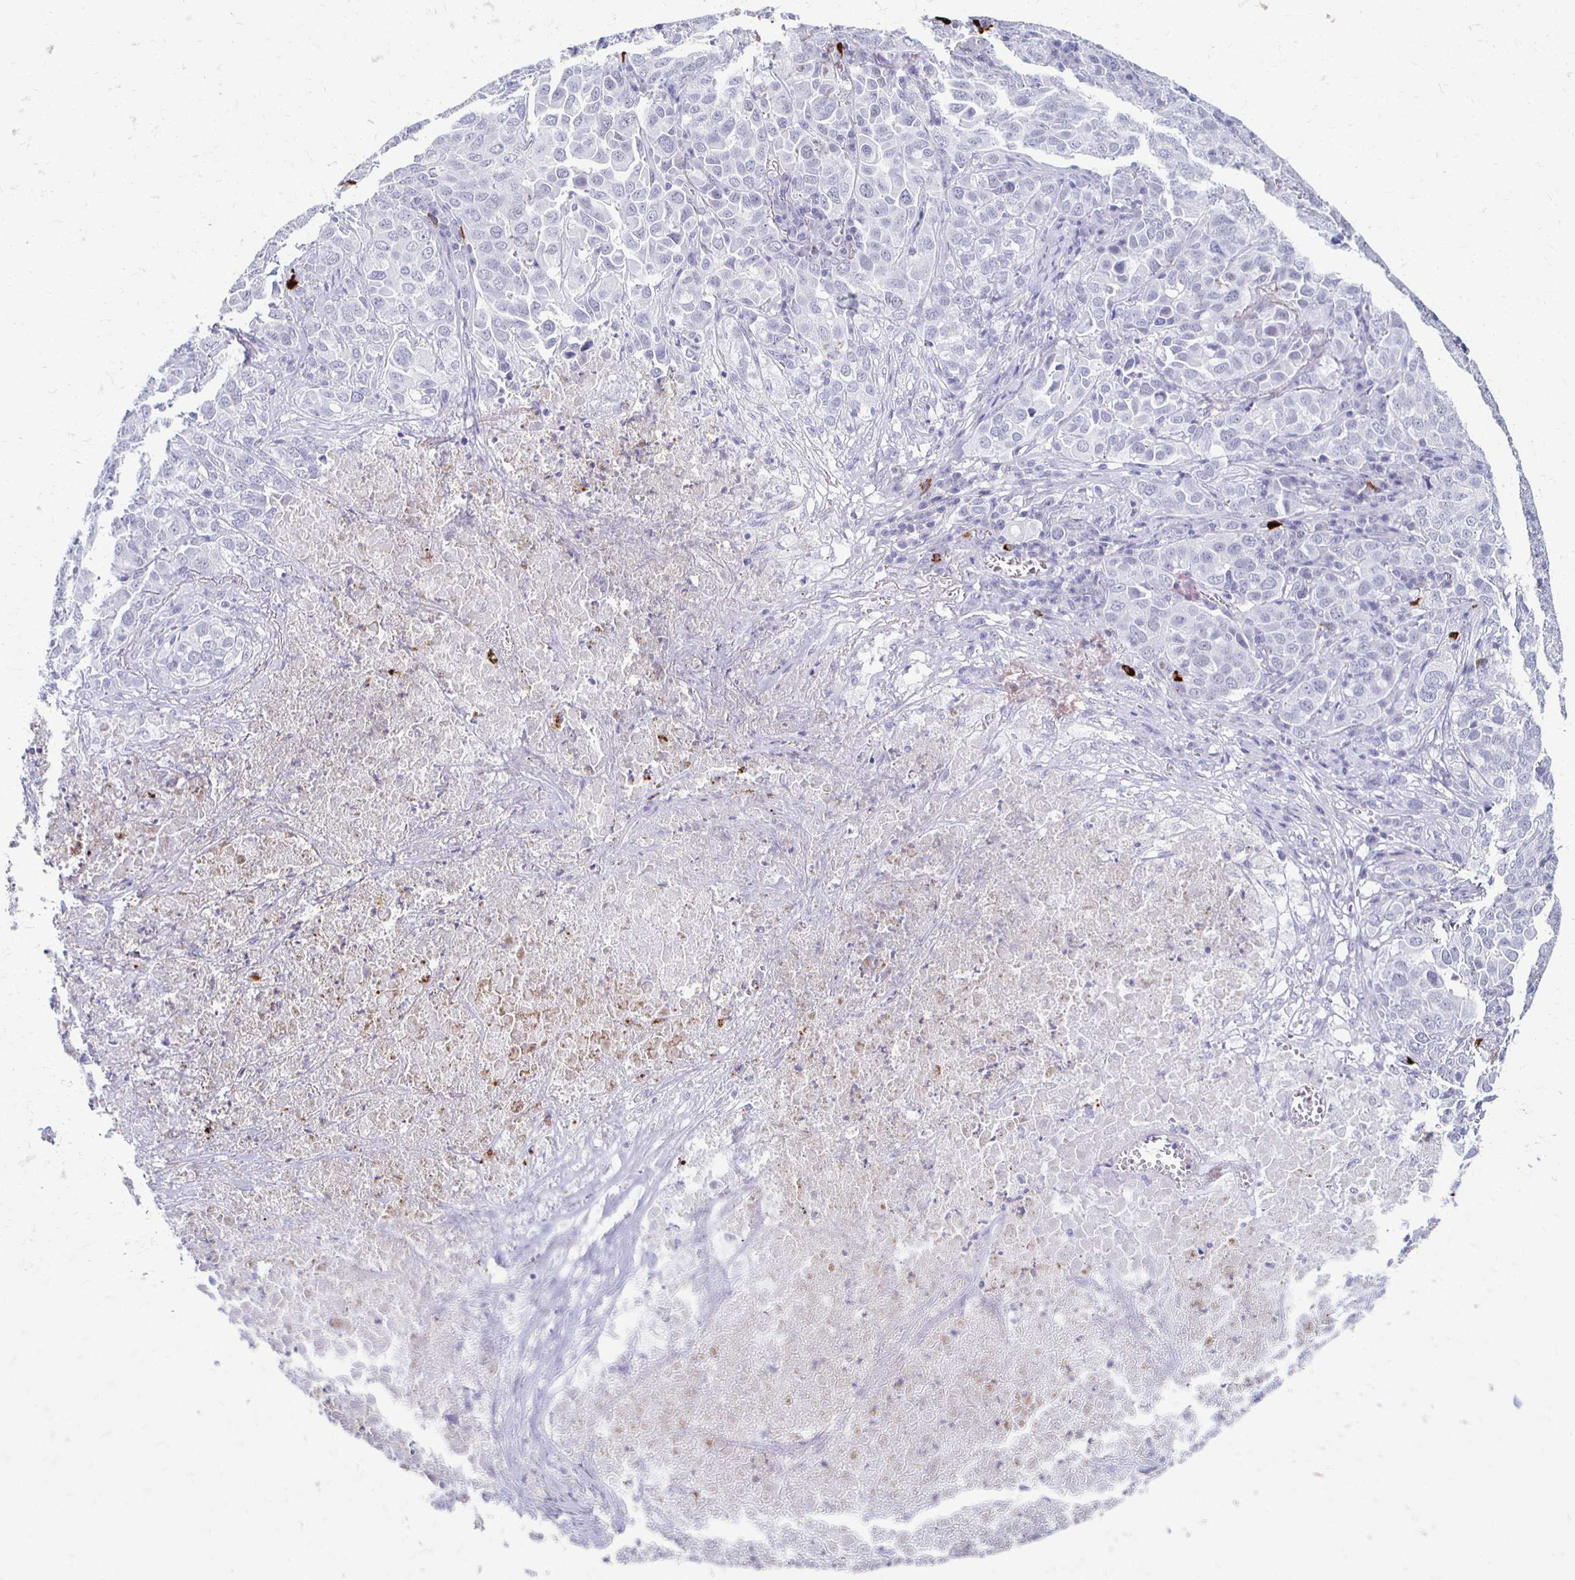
{"staining": {"intensity": "negative", "quantity": "none", "location": "none"}, "tissue": "lung cancer", "cell_type": "Tumor cells", "image_type": "cancer", "snomed": [{"axis": "morphology", "description": "Adenocarcinoma, NOS"}, {"axis": "morphology", "description": "Adenocarcinoma, metastatic, NOS"}, {"axis": "topography", "description": "Lymph node"}, {"axis": "topography", "description": "Lung"}], "caption": "IHC image of neoplastic tissue: lung adenocarcinoma stained with DAB displays no significant protein expression in tumor cells. (Brightfield microscopy of DAB (3,3'-diaminobenzidine) immunohistochemistry at high magnification).", "gene": "CXCR2", "patient": {"sex": "female", "age": 65}}